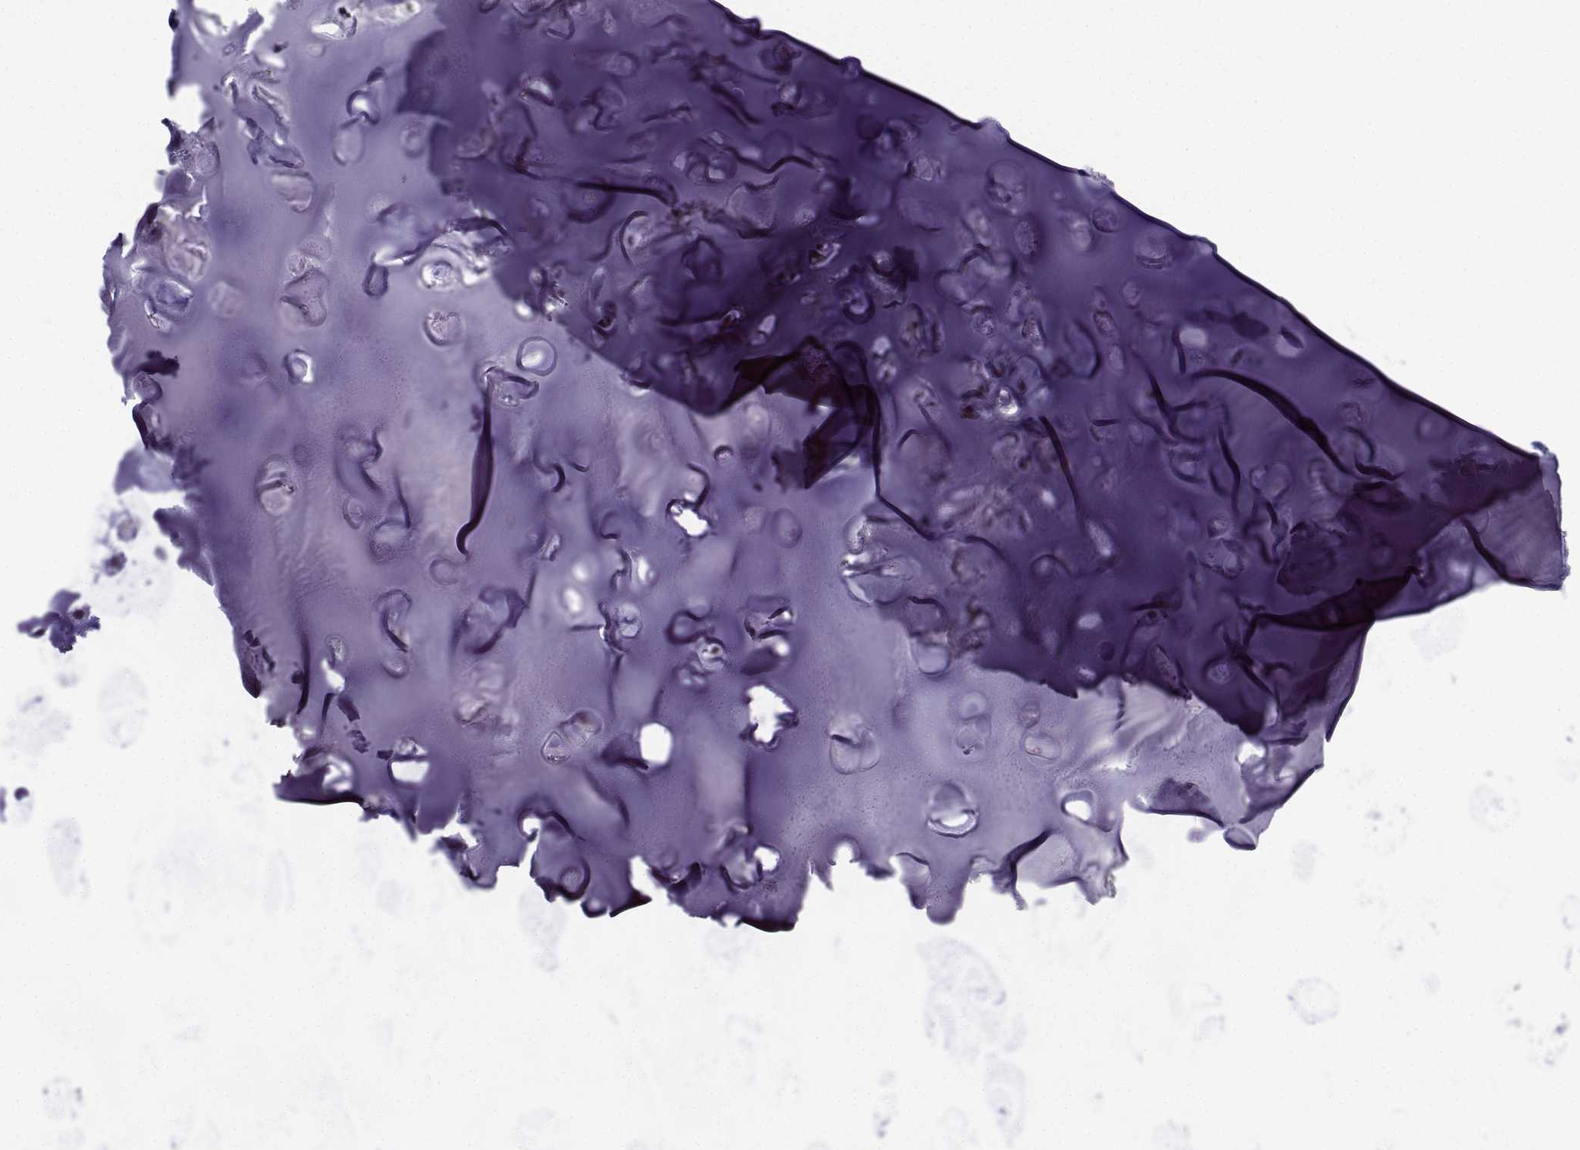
{"staining": {"intensity": "moderate", "quantity": "<25%", "location": "cytoplasmic/membranous"}, "tissue": "soft tissue", "cell_type": "Chondrocytes", "image_type": "normal", "snomed": [{"axis": "morphology", "description": "Normal tissue, NOS"}, {"axis": "topography", "description": "Cartilage tissue"}], "caption": "Protein expression analysis of normal soft tissue displays moderate cytoplasmic/membranous expression in approximately <25% of chondrocytes.", "gene": "HTR7", "patient": {"sex": "male", "age": 62}}